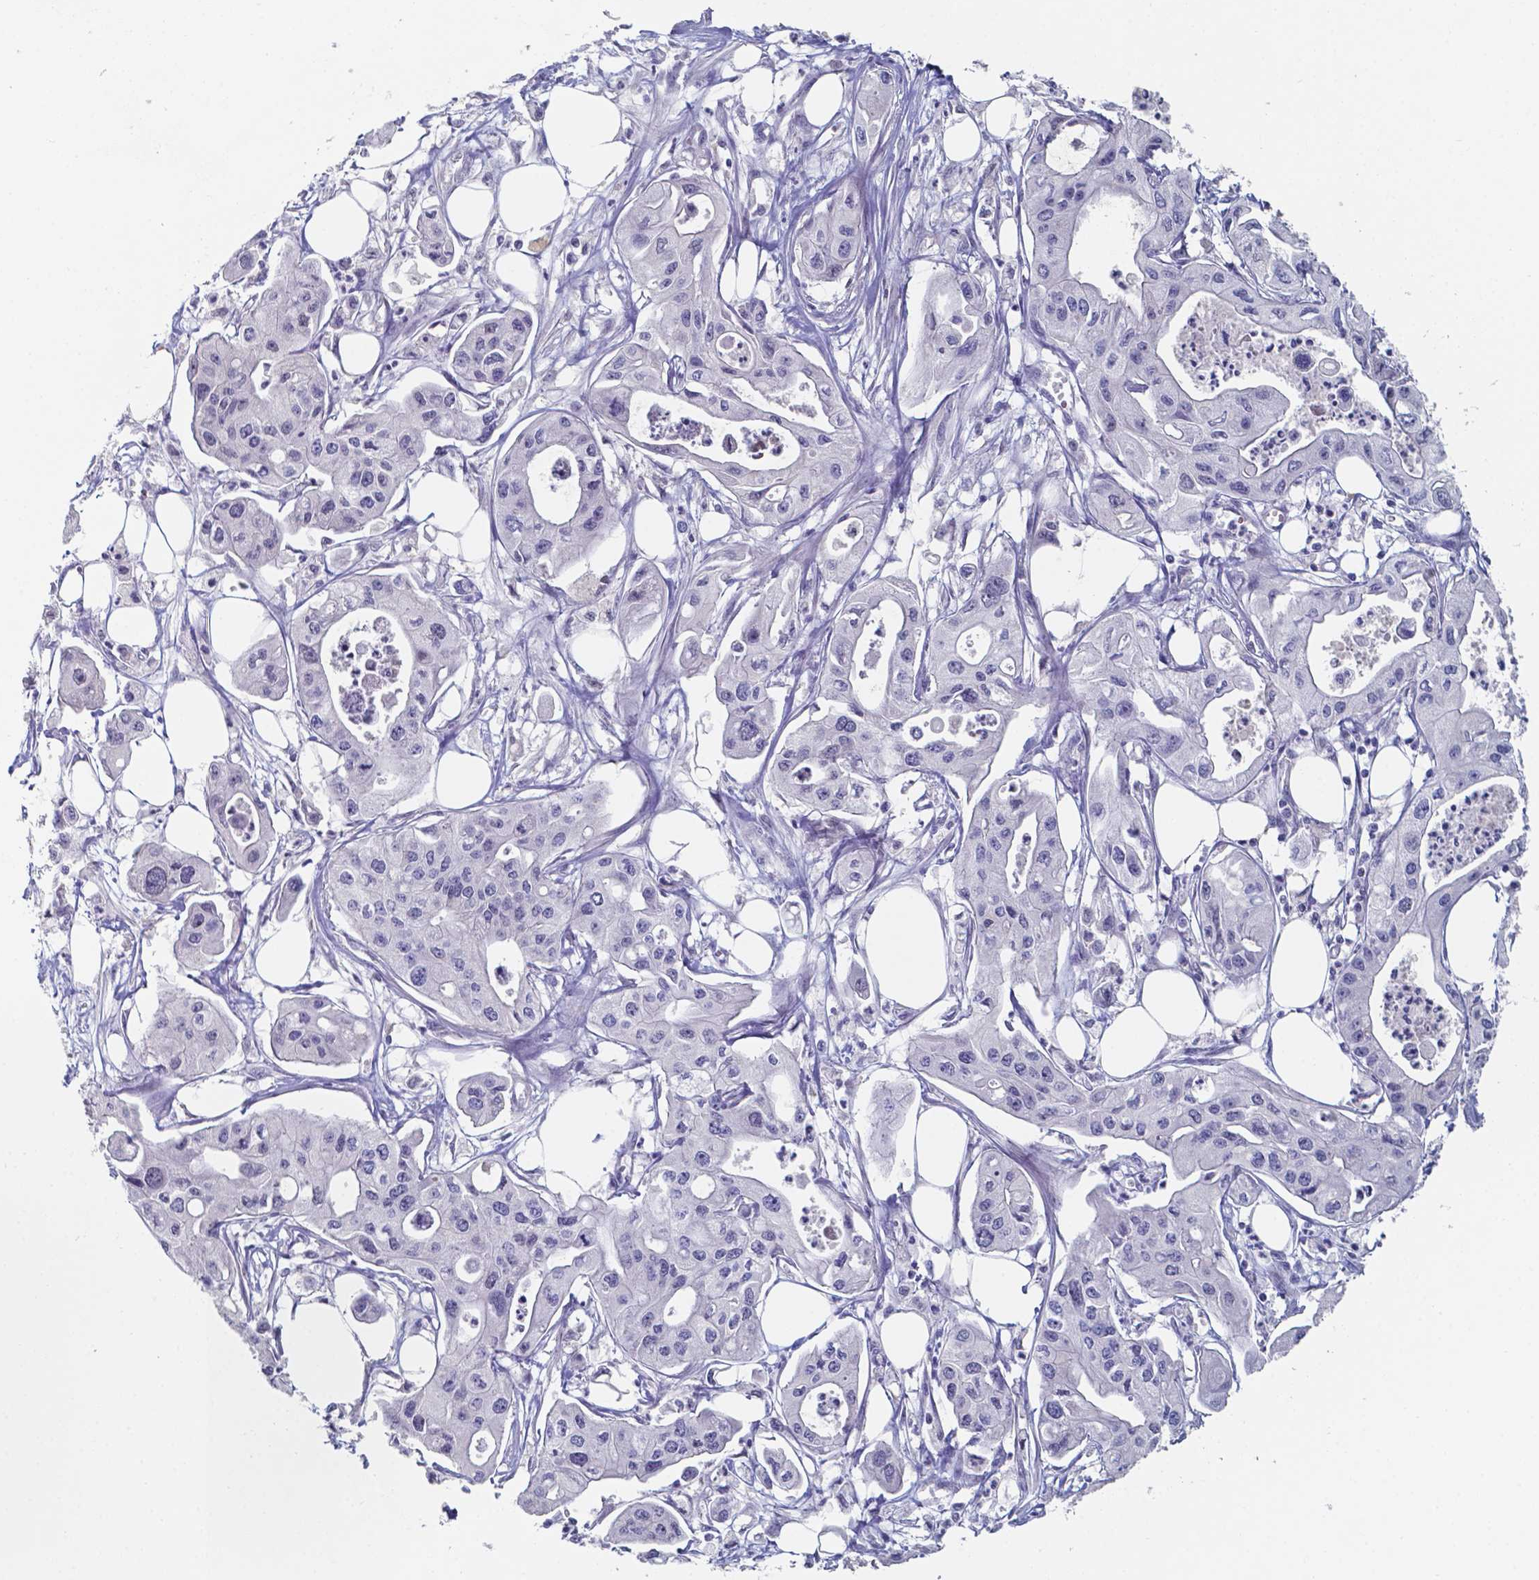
{"staining": {"intensity": "negative", "quantity": "none", "location": "none"}, "tissue": "pancreatic cancer", "cell_type": "Tumor cells", "image_type": "cancer", "snomed": [{"axis": "morphology", "description": "Adenocarcinoma, NOS"}, {"axis": "topography", "description": "Pancreas"}], "caption": "Pancreatic cancer (adenocarcinoma) stained for a protein using immunohistochemistry (IHC) demonstrates no positivity tumor cells.", "gene": "BTBD17", "patient": {"sex": "male", "age": 70}}